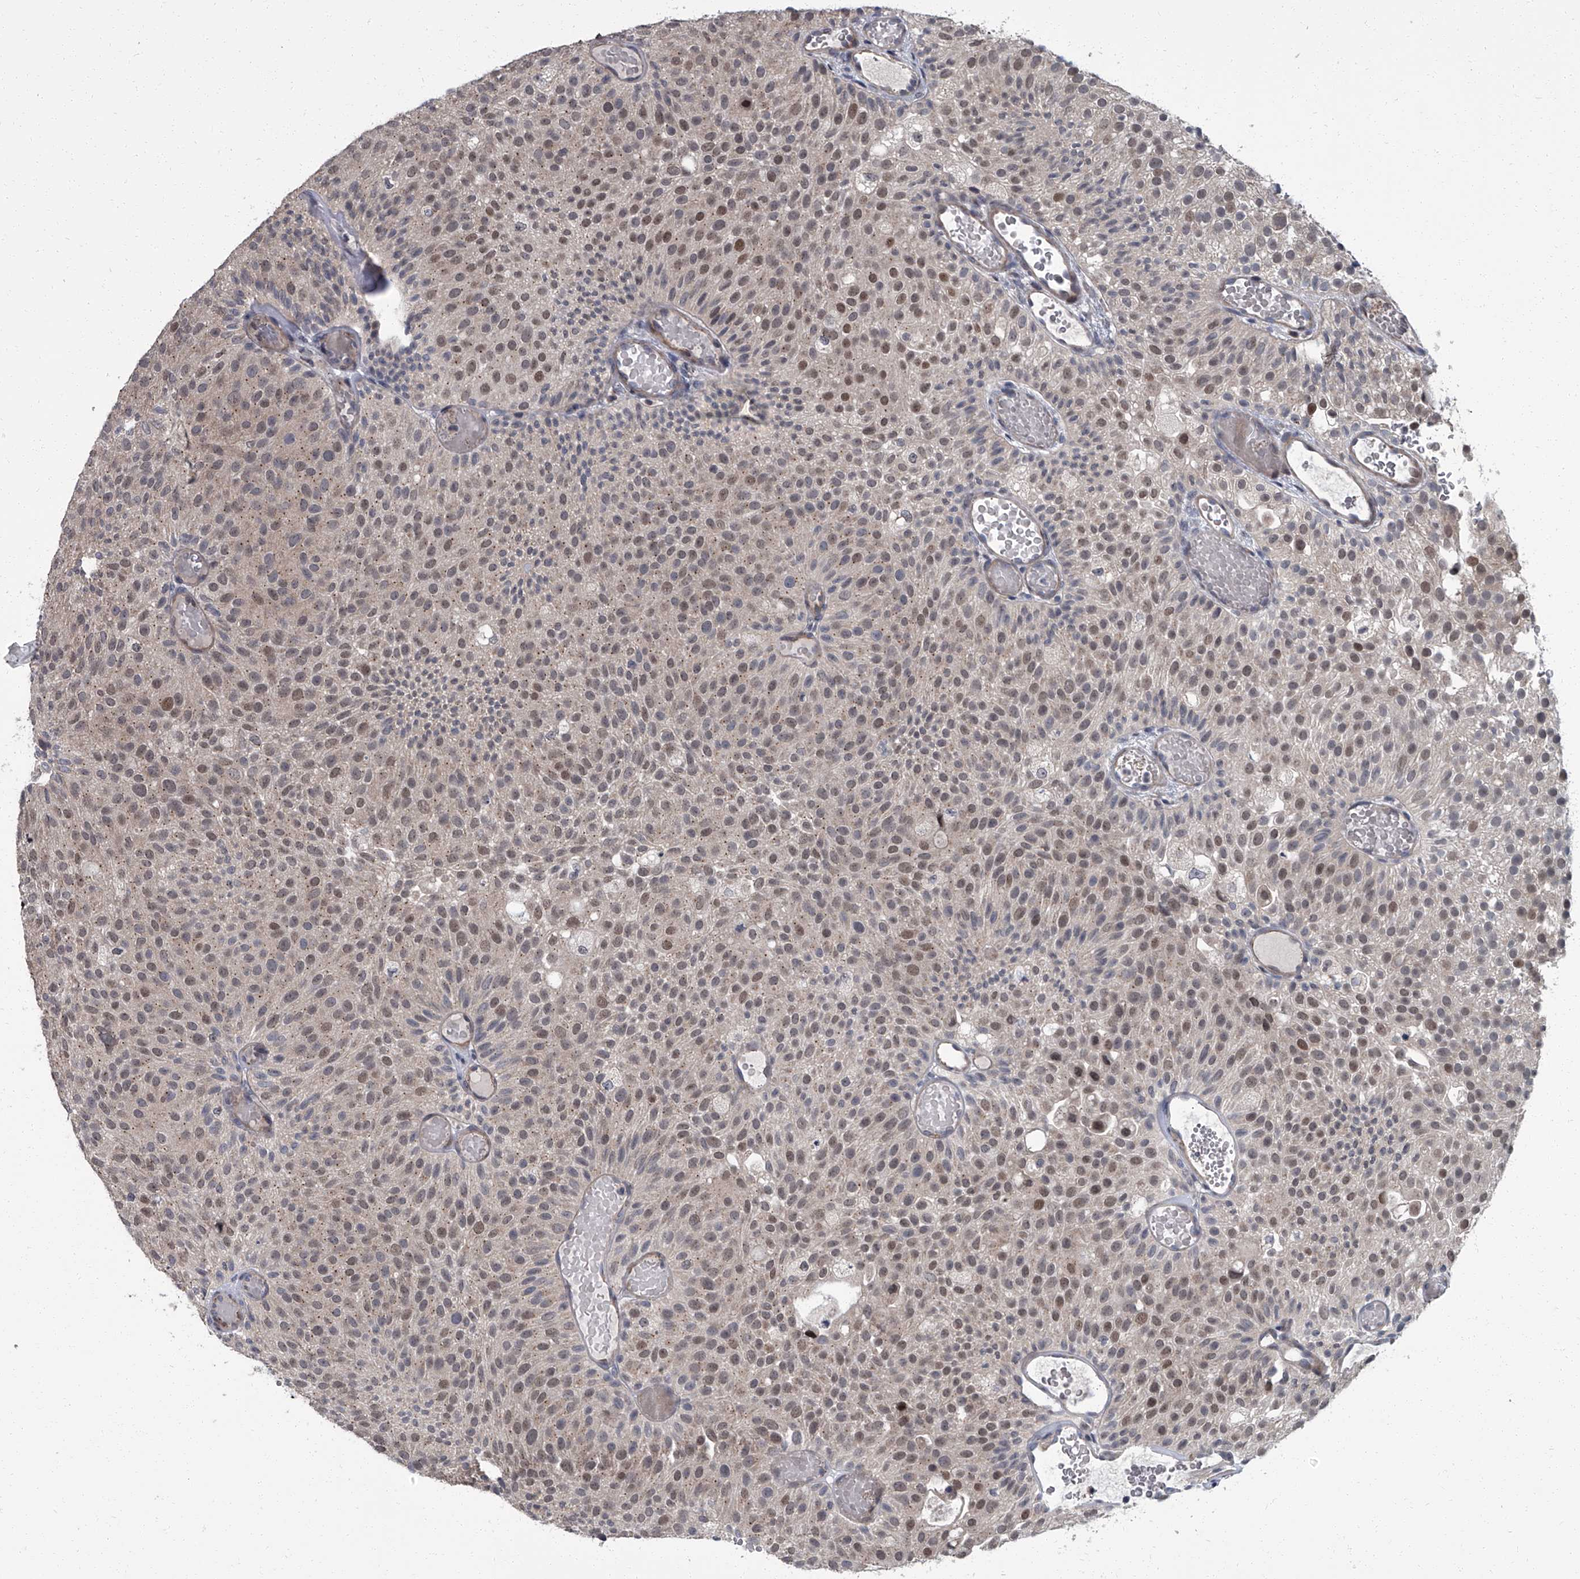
{"staining": {"intensity": "moderate", "quantity": "<25%", "location": "nuclear"}, "tissue": "urothelial cancer", "cell_type": "Tumor cells", "image_type": "cancer", "snomed": [{"axis": "morphology", "description": "Urothelial carcinoma, Low grade"}, {"axis": "topography", "description": "Urinary bladder"}], "caption": "Urothelial cancer stained with a protein marker reveals moderate staining in tumor cells.", "gene": "ZNF274", "patient": {"sex": "male", "age": 78}}